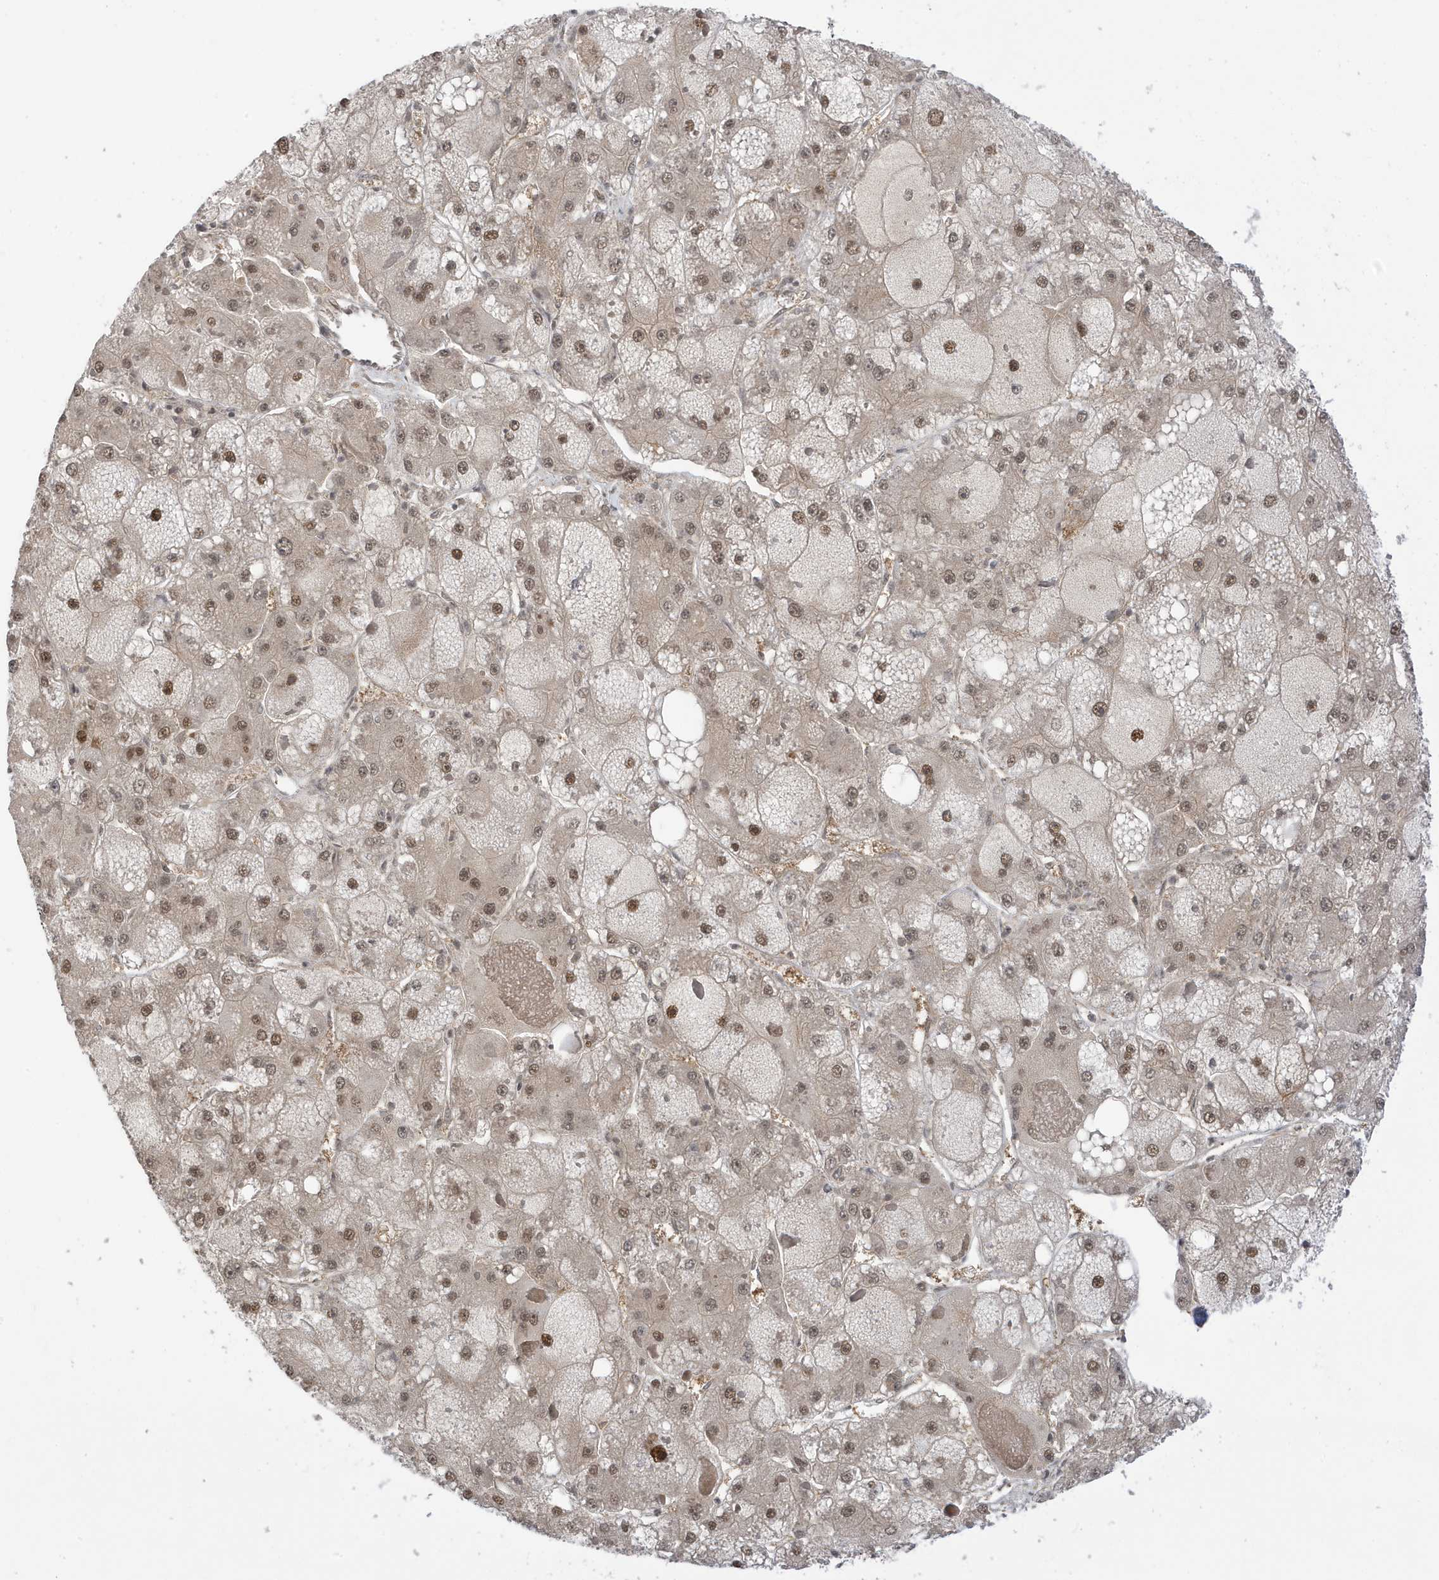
{"staining": {"intensity": "moderate", "quantity": ">75%", "location": "nuclear"}, "tissue": "liver cancer", "cell_type": "Tumor cells", "image_type": "cancer", "snomed": [{"axis": "morphology", "description": "Carcinoma, Hepatocellular, NOS"}, {"axis": "topography", "description": "Liver"}], "caption": "Liver cancer (hepatocellular carcinoma) tissue displays moderate nuclear expression in approximately >75% of tumor cells", "gene": "TAB3", "patient": {"sex": "female", "age": 73}}